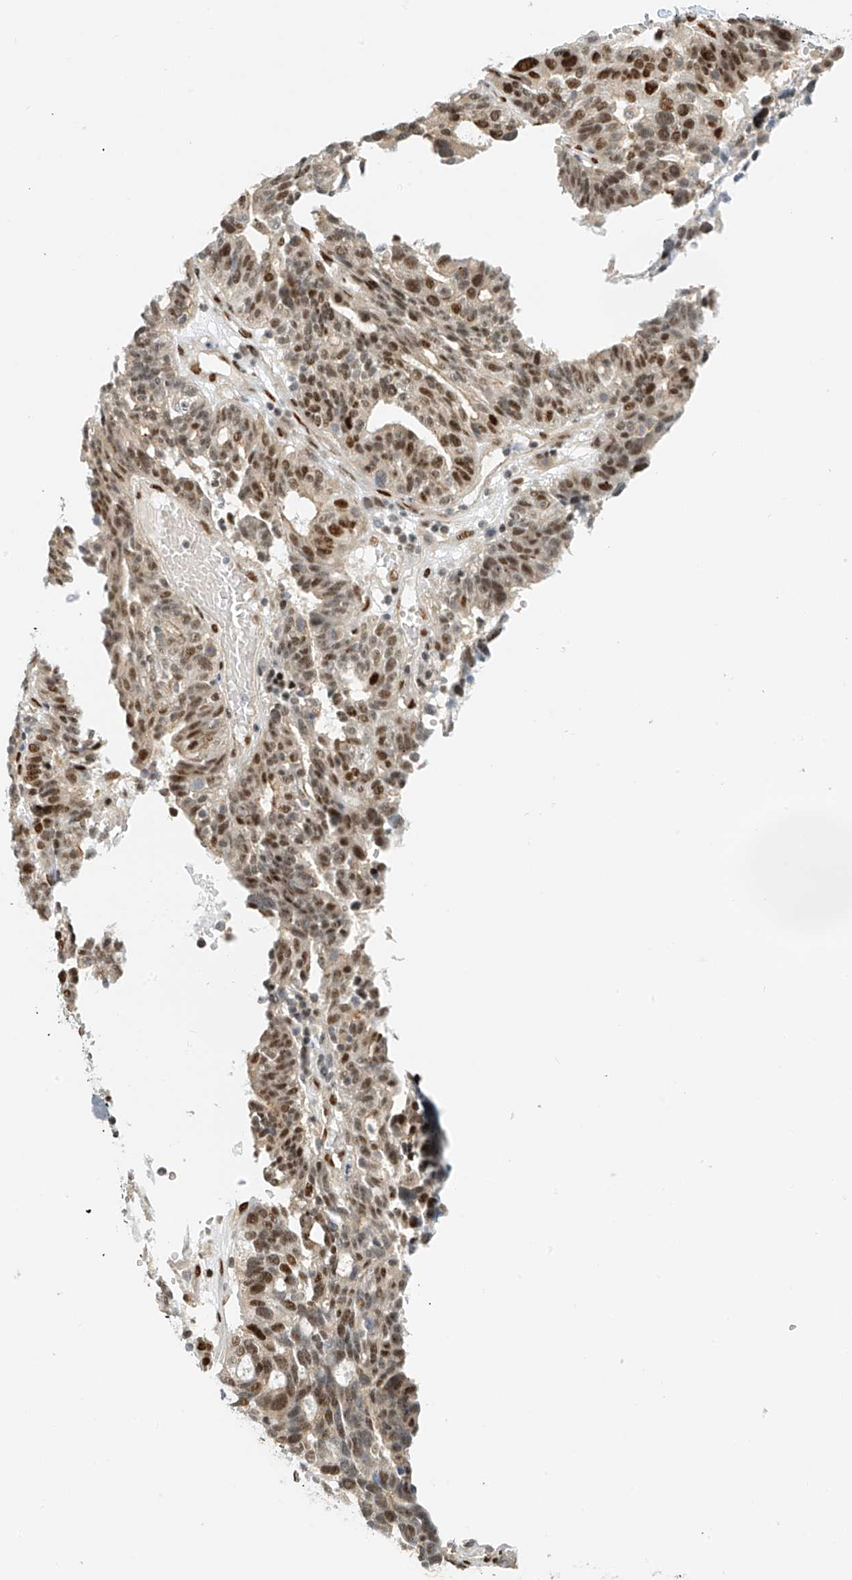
{"staining": {"intensity": "moderate", "quantity": ">75%", "location": "nuclear"}, "tissue": "ovarian cancer", "cell_type": "Tumor cells", "image_type": "cancer", "snomed": [{"axis": "morphology", "description": "Cystadenocarcinoma, serous, NOS"}, {"axis": "topography", "description": "Ovary"}], "caption": "An image showing moderate nuclear staining in about >75% of tumor cells in ovarian cancer, as visualized by brown immunohistochemical staining.", "gene": "ZNF514", "patient": {"sex": "female", "age": 59}}